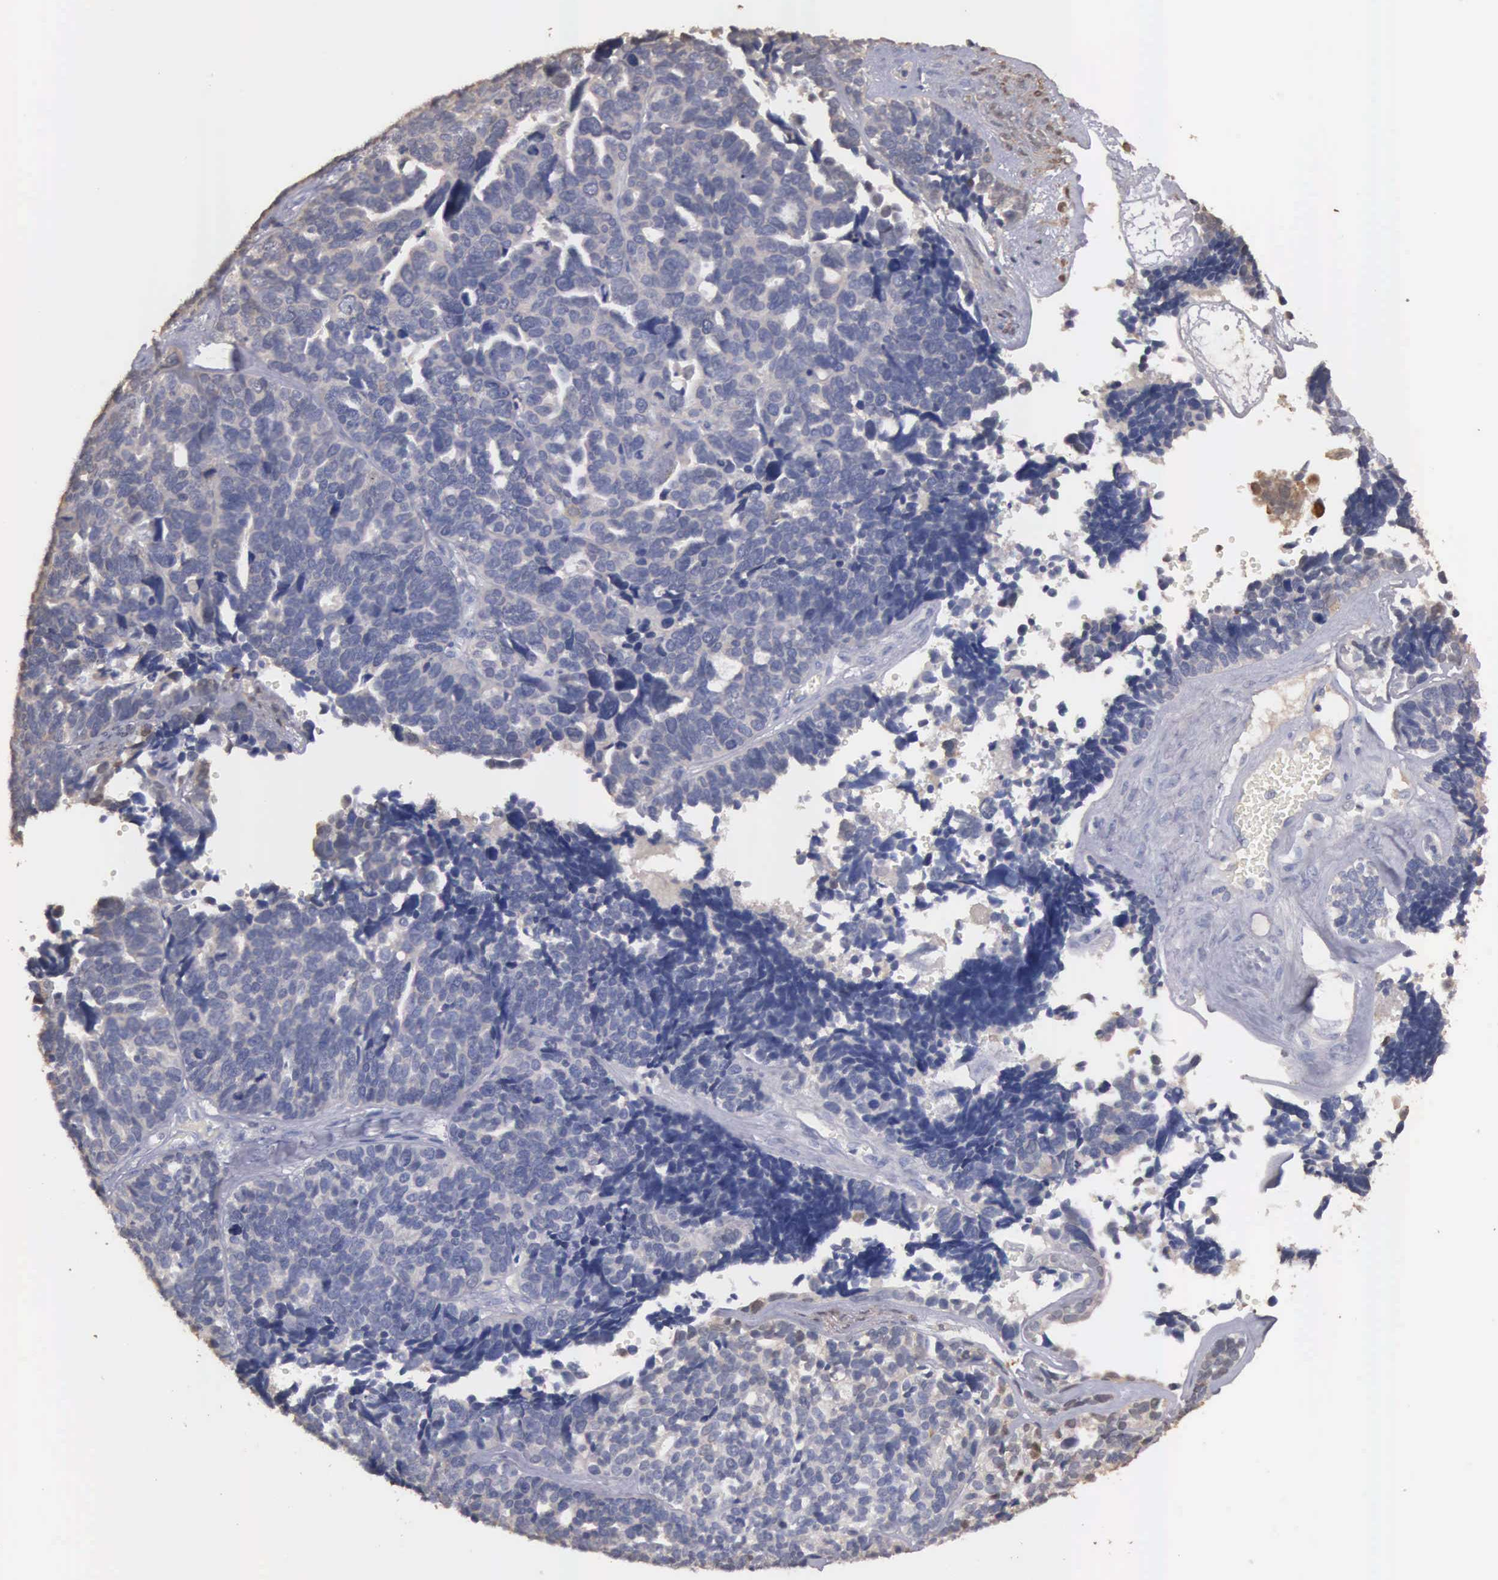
{"staining": {"intensity": "negative", "quantity": "none", "location": "none"}, "tissue": "ovarian cancer", "cell_type": "Tumor cells", "image_type": "cancer", "snomed": [{"axis": "morphology", "description": "Cystadenocarcinoma, serous, NOS"}, {"axis": "topography", "description": "Ovary"}], "caption": "Image shows no significant protein positivity in tumor cells of ovarian serous cystadenocarcinoma.", "gene": "ENO3", "patient": {"sex": "female", "age": 77}}